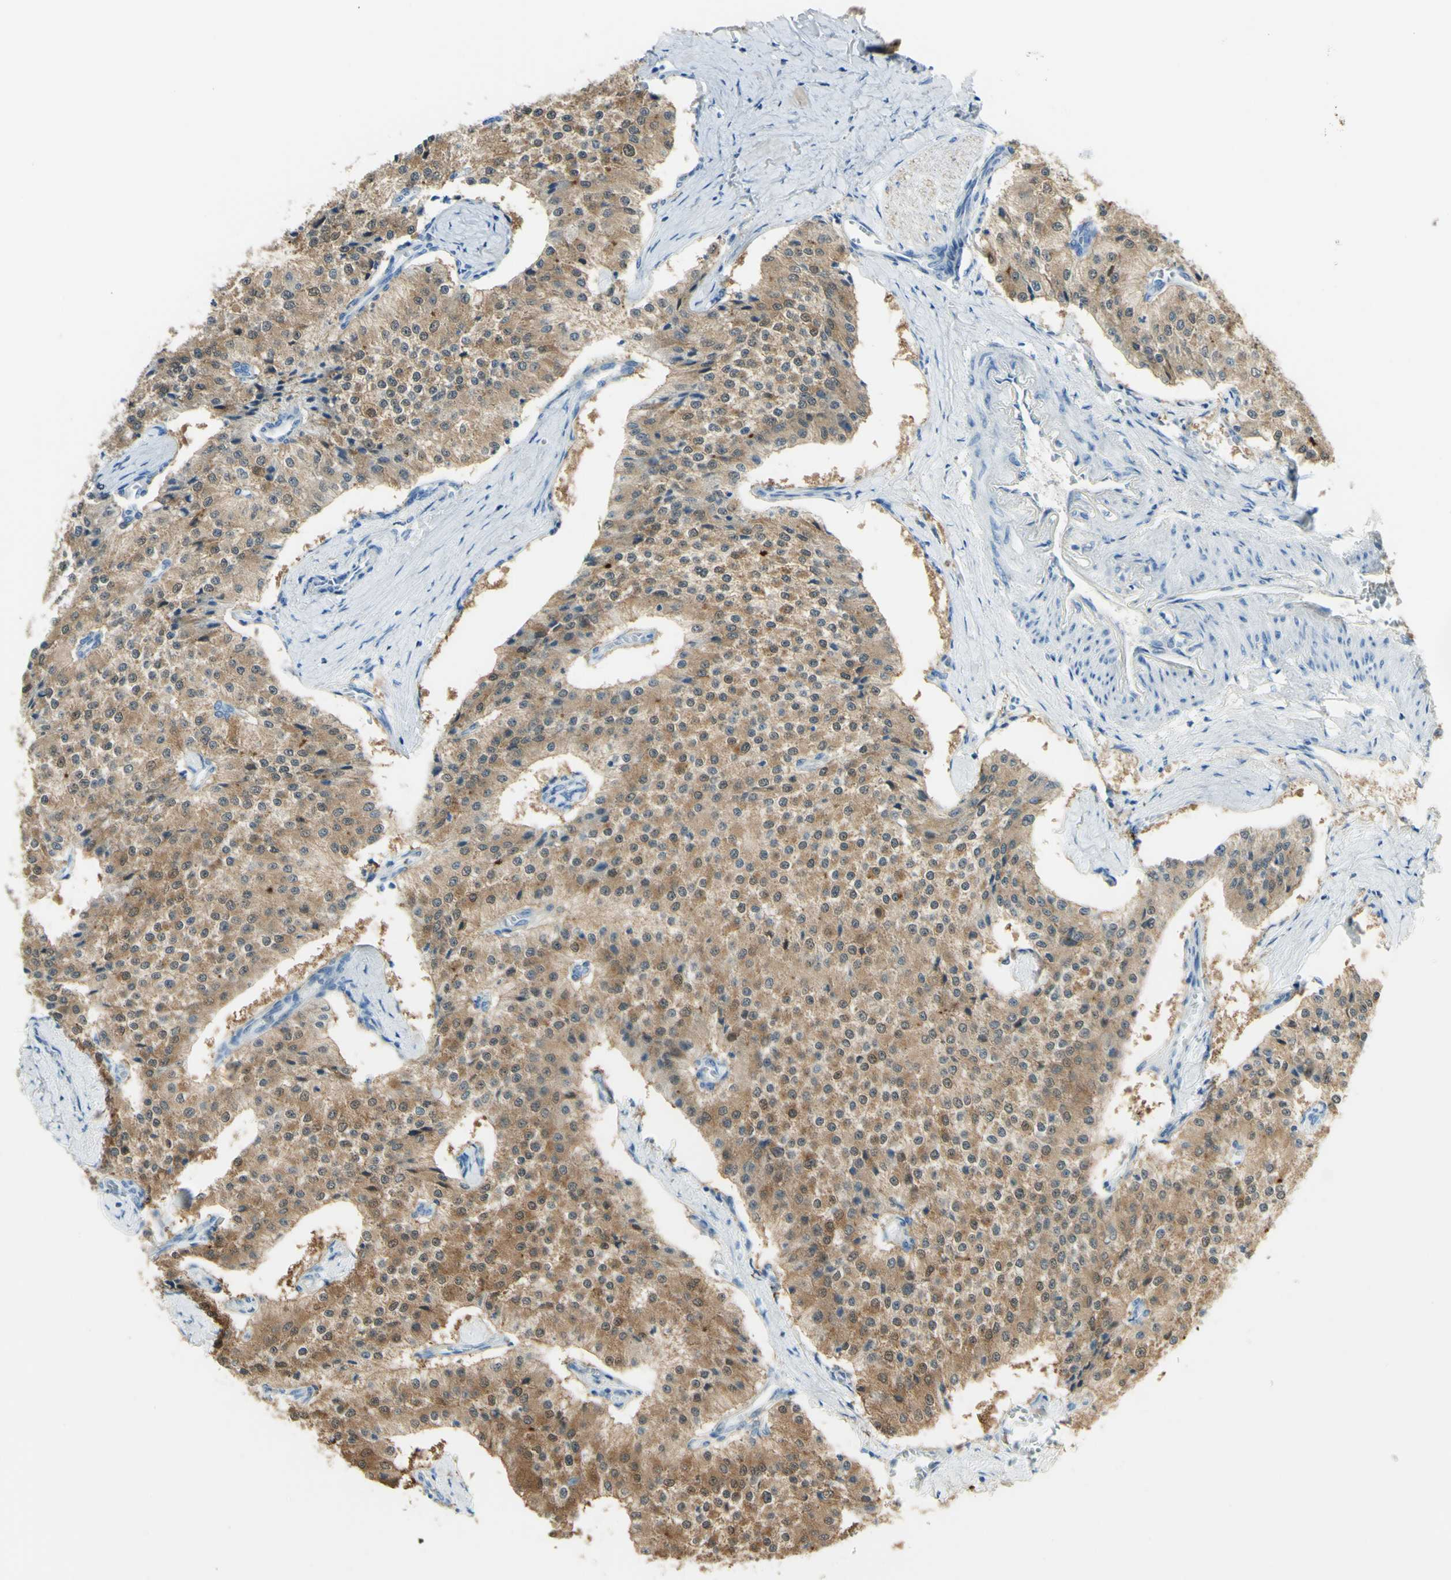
{"staining": {"intensity": "moderate", "quantity": "25%-75%", "location": "cytoplasmic/membranous"}, "tissue": "carcinoid", "cell_type": "Tumor cells", "image_type": "cancer", "snomed": [{"axis": "morphology", "description": "Carcinoid, malignant, NOS"}, {"axis": "topography", "description": "Colon"}], "caption": "Immunohistochemistry micrograph of human malignant carcinoid stained for a protein (brown), which exhibits medium levels of moderate cytoplasmic/membranous expression in approximately 25%-75% of tumor cells.", "gene": "TSPAN1", "patient": {"sex": "female", "age": 52}}